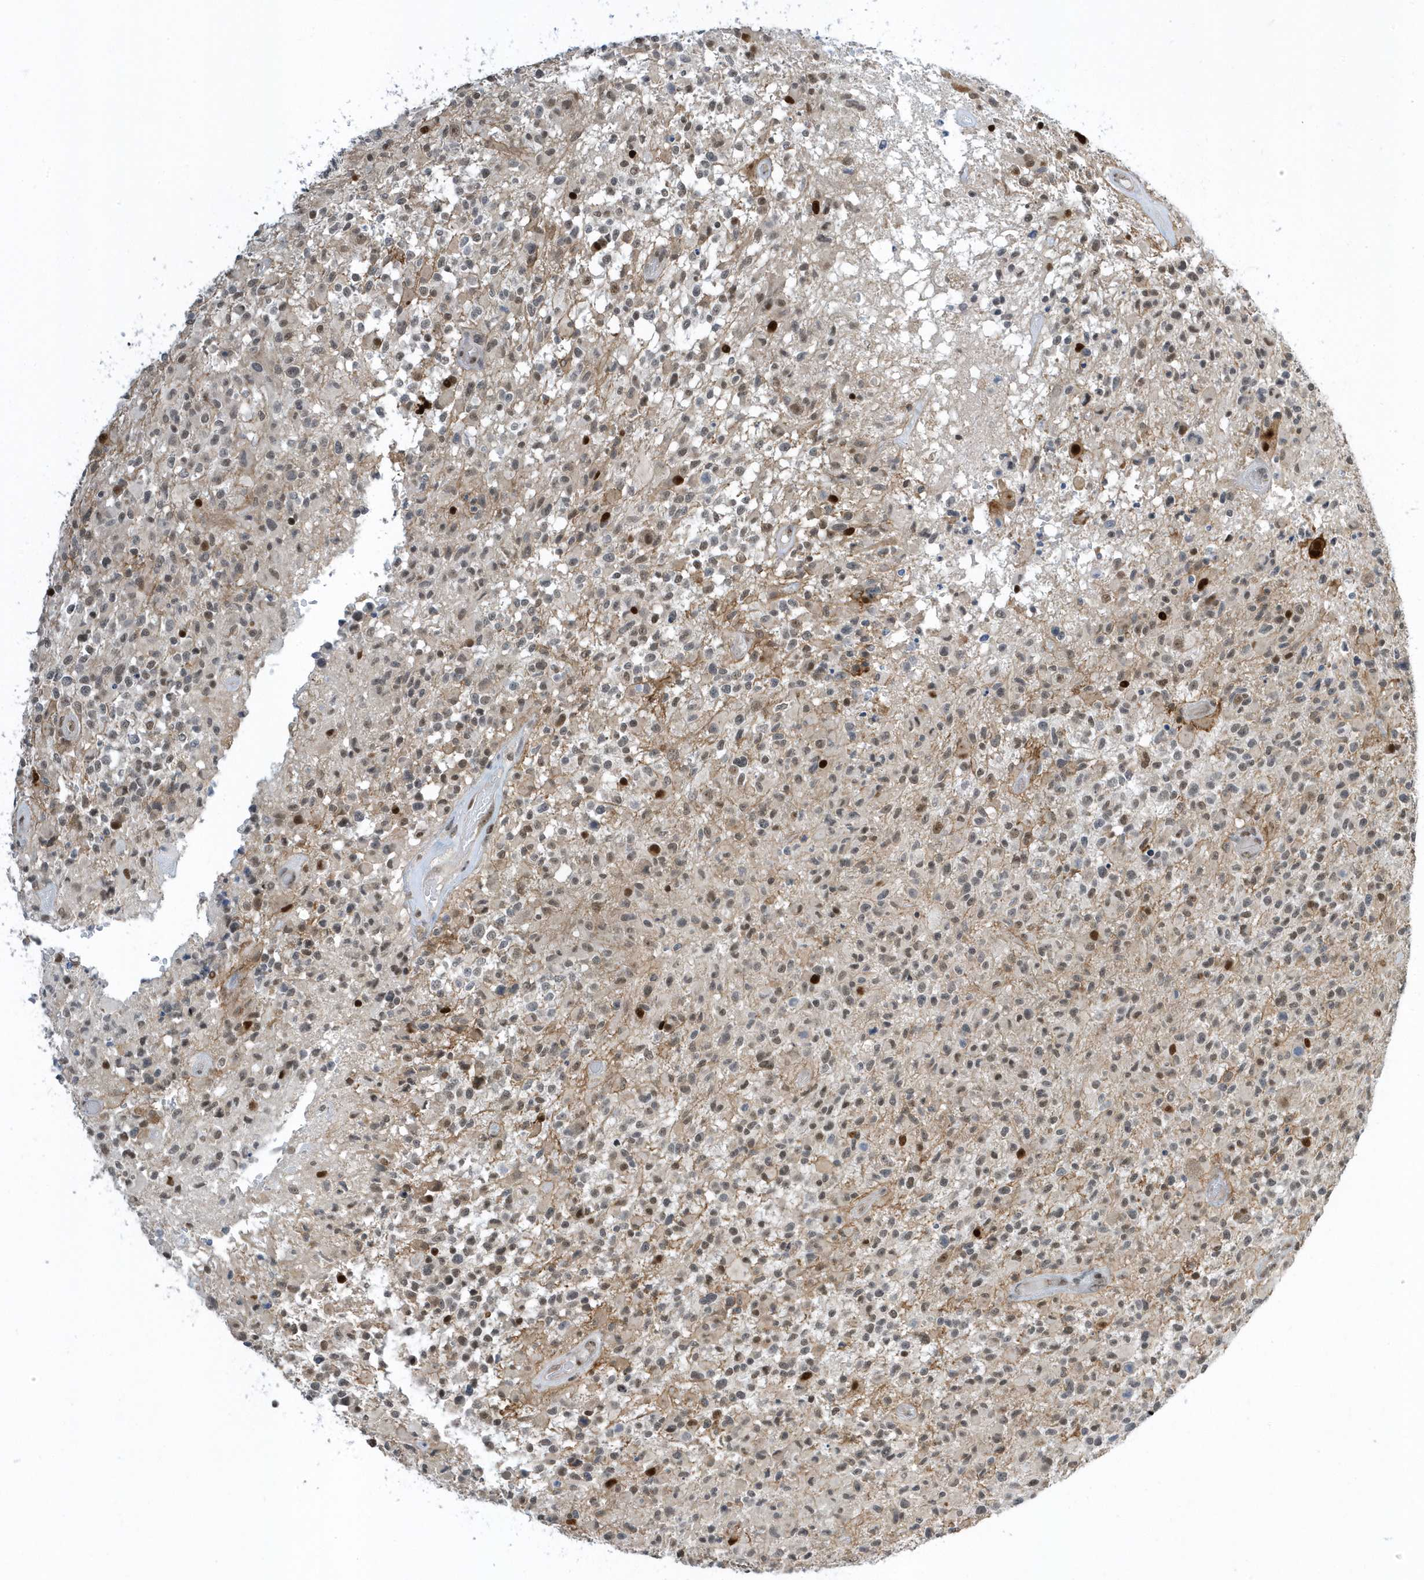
{"staining": {"intensity": "negative", "quantity": "none", "location": "none"}, "tissue": "glioma", "cell_type": "Tumor cells", "image_type": "cancer", "snomed": [{"axis": "morphology", "description": "Glioma, malignant, High grade"}, {"axis": "morphology", "description": "Glioblastoma, NOS"}, {"axis": "topography", "description": "Brain"}], "caption": "Tumor cells show no significant protein staining in glioma.", "gene": "ZNF740", "patient": {"sex": "male", "age": 60}}